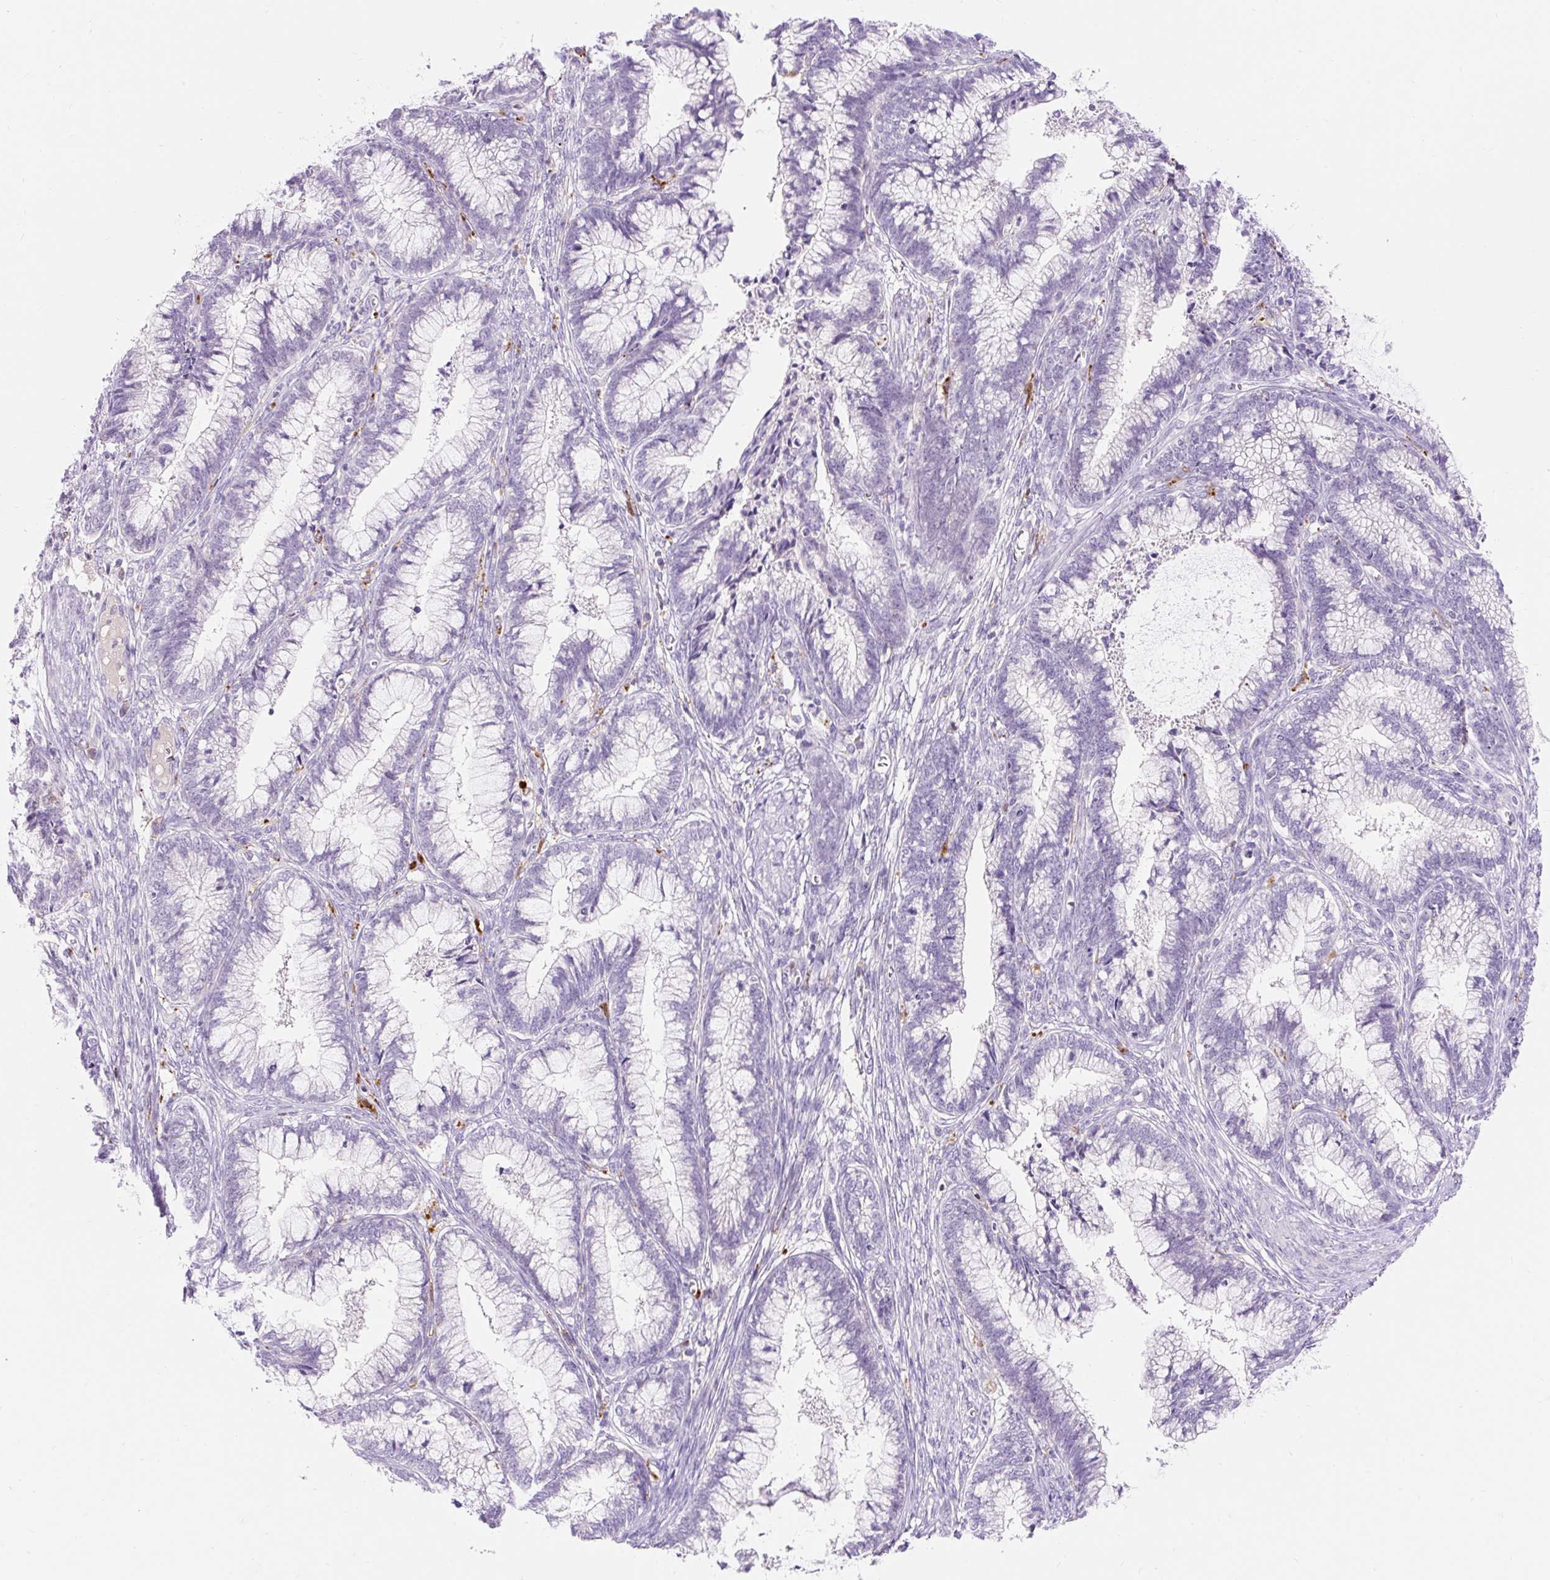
{"staining": {"intensity": "negative", "quantity": "none", "location": "none"}, "tissue": "cervical cancer", "cell_type": "Tumor cells", "image_type": "cancer", "snomed": [{"axis": "morphology", "description": "Adenocarcinoma, NOS"}, {"axis": "topography", "description": "Cervix"}], "caption": "High magnification brightfield microscopy of adenocarcinoma (cervical) stained with DAB (brown) and counterstained with hematoxylin (blue): tumor cells show no significant staining.", "gene": "TMEM150C", "patient": {"sex": "female", "age": 44}}